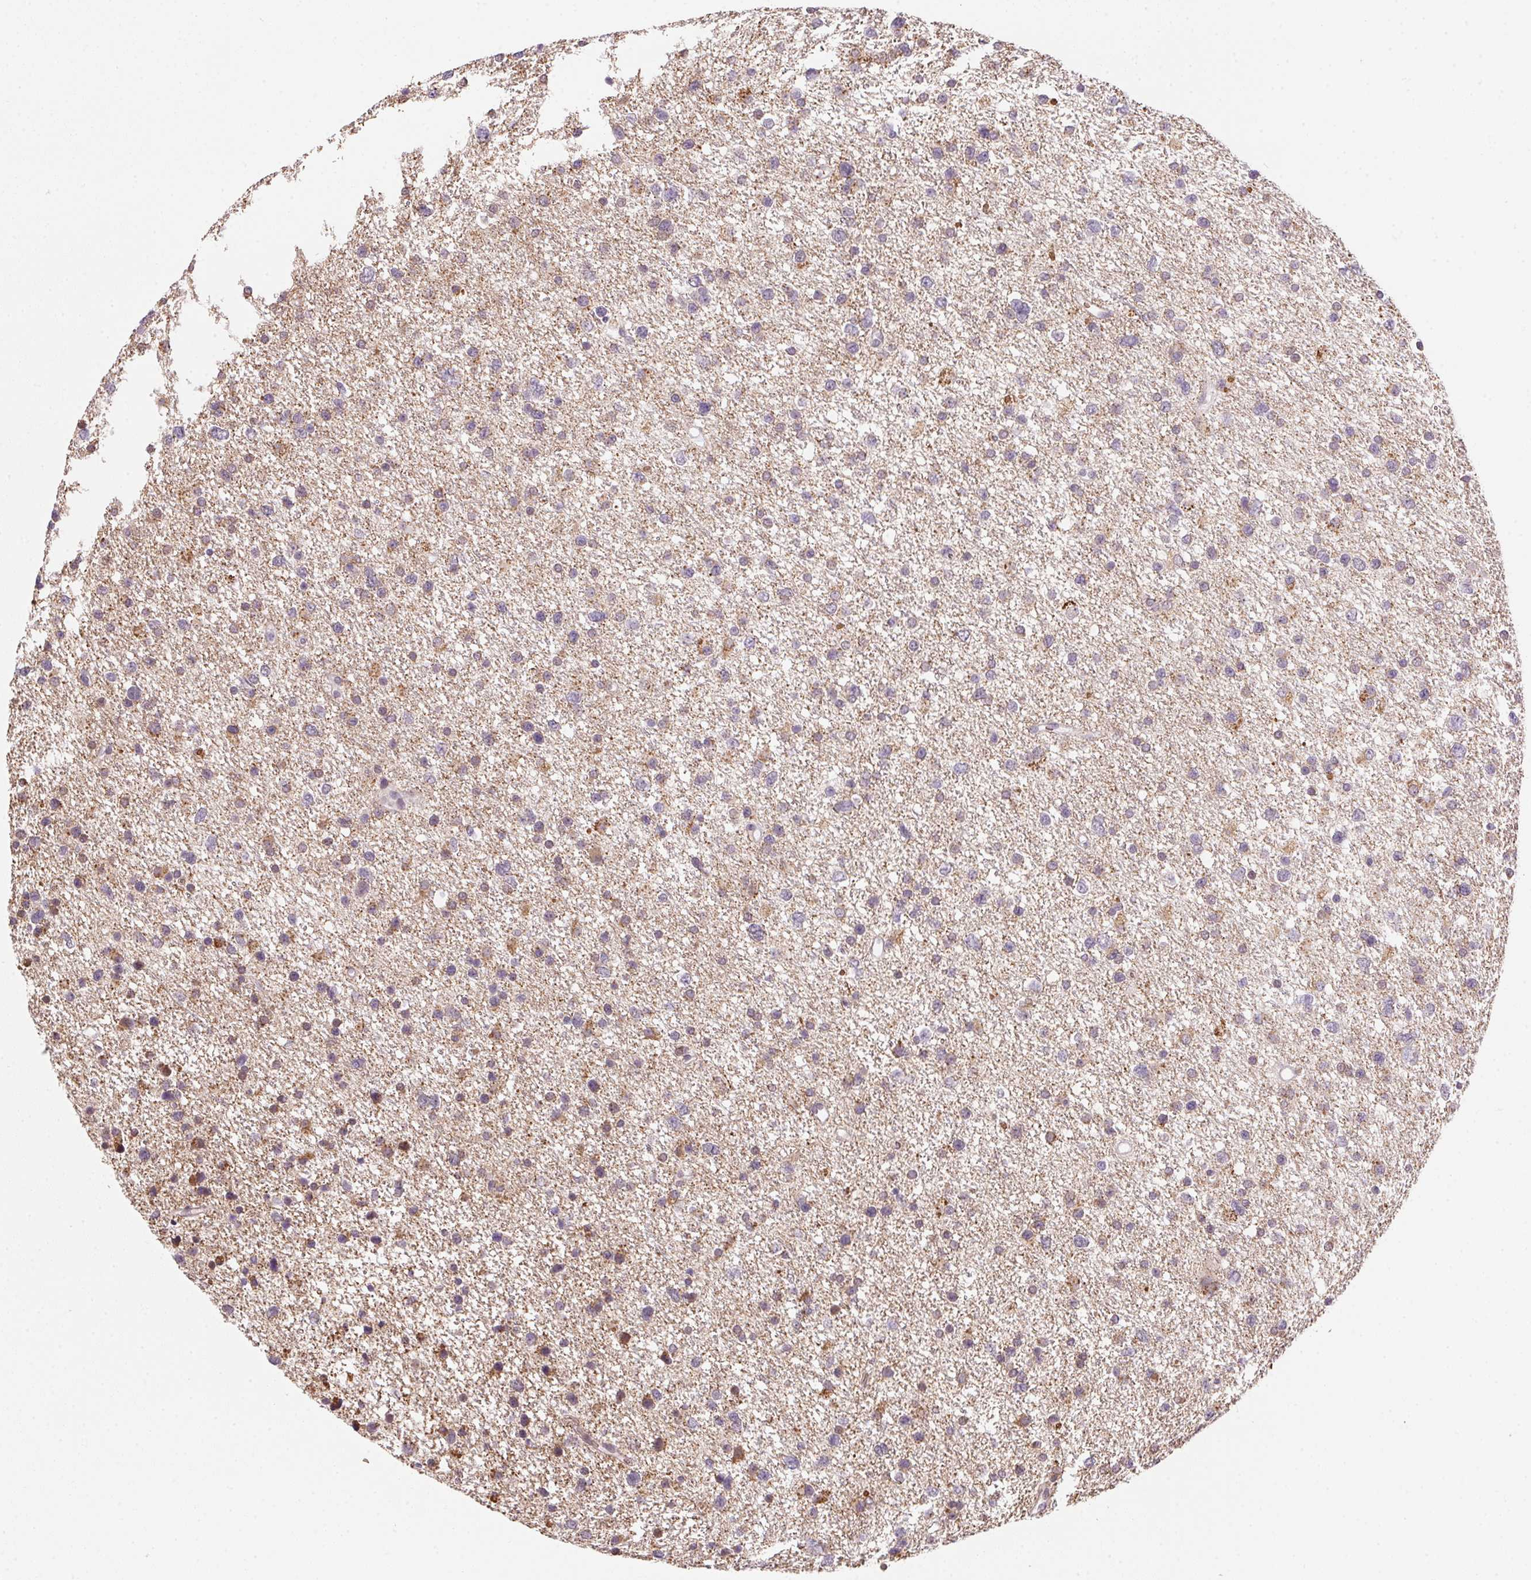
{"staining": {"intensity": "weak", "quantity": "25%-75%", "location": "cytoplasmic/membranous"}, "tissue": "glioma", "cell_type": "Tumor cells", "image_type": "cancer", "snomed": [{"axis": "morphology", "description": "Glioma, malignant, Low grade"}, {"axis": "topography", "description": "Brain"}], "caption": "Immunohistochemical staining of human malignant glioma (low-grade) demonstrates low levels of weak cytoplasmic/membranous protein positivity in about 25%-75% of tumor cells. (DAB (3,3'-diaminobenzidine) = brown stain, brightfield microscopy at high magnification).", "gene": "METTL13", "patient": {"sex": "female", "age": 55}}